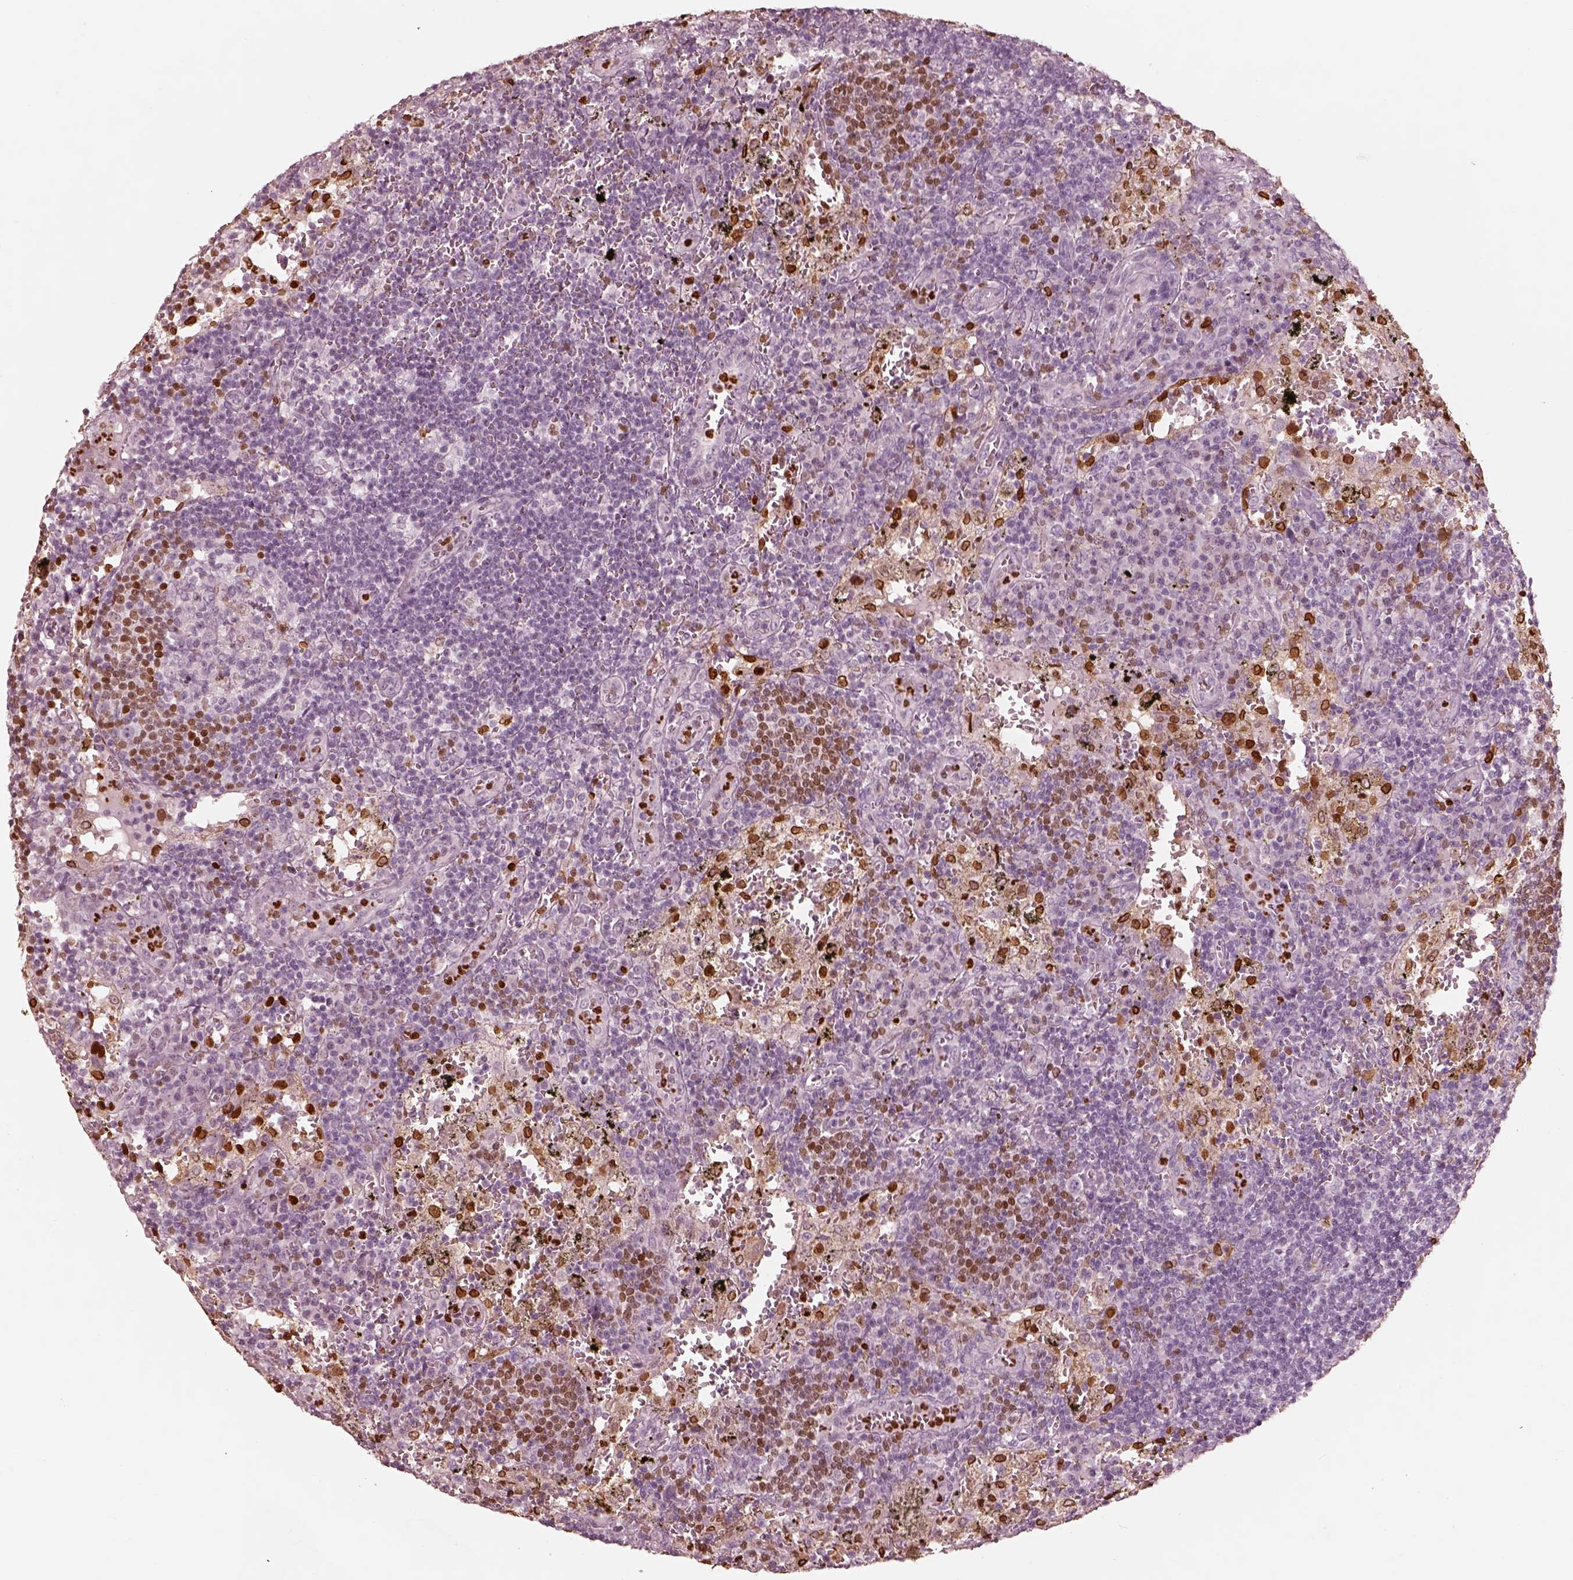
{"staining": {"intensity": "strong", "quantity": "25%-75%", "location": "cytoplasmic/membranous,nuclear"}, "tissue": "lymph node", "cell_type": "Germinal center cells", "image_type": "normal", "snomed": [{"axis": "morphology", "description": "Normal tissue, NOS"}, {"axis": "topography", "description": "Lymph node"}], "caption": "Immunohistochemical staining of benign lymph node displays high levels of strong cytoplasmic/membranous,nuclear staining in about 25%-75% of germinal center cells.", "gene": "ALOX5", "patient": {"sex": "male", "age": 62}}